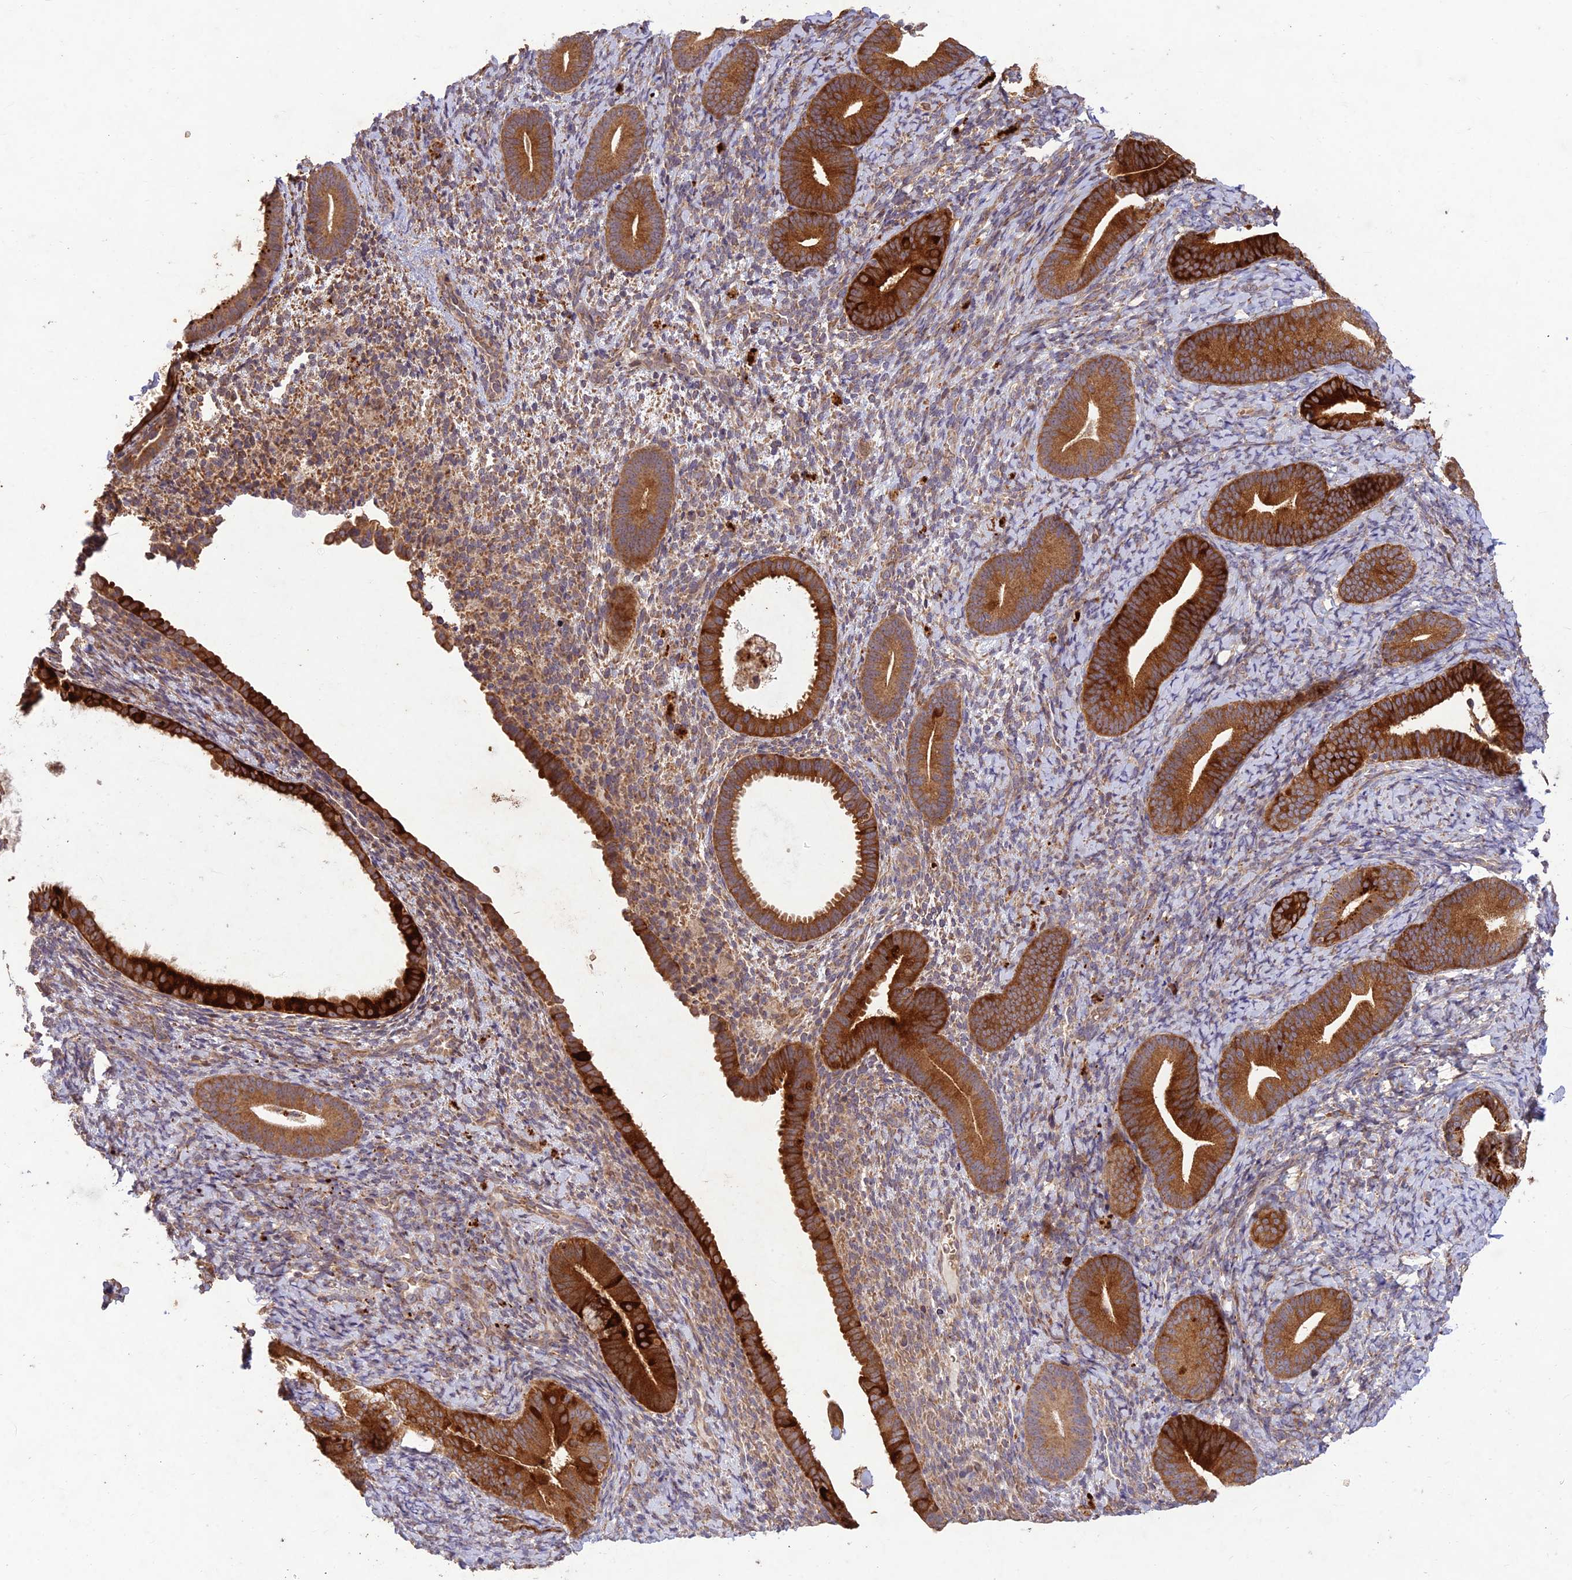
{"staining": {"intensity": "negative", "quantity": "none", "location": "none"}, "tissue": "endometrium", "cell_type": "Cells in endometrial stroma", "image_type": "normal", "snomed": [{"axis": "morphology", "description": "Normal tissue, NOS"}, {"axis": "topography", "description": "Endometrium"}], "caption": "A micrograph of endometrium stained for a protein demonstrates no brown staining in cells in endometrial stroma. The staining is performed using DAB (3,3'-diaminobenzidine) brown chromogen with nuclei counter-stained in using hematoxylin.", "gene": "PPP1R11", "patient": {"sex": "female", "age": 65}}